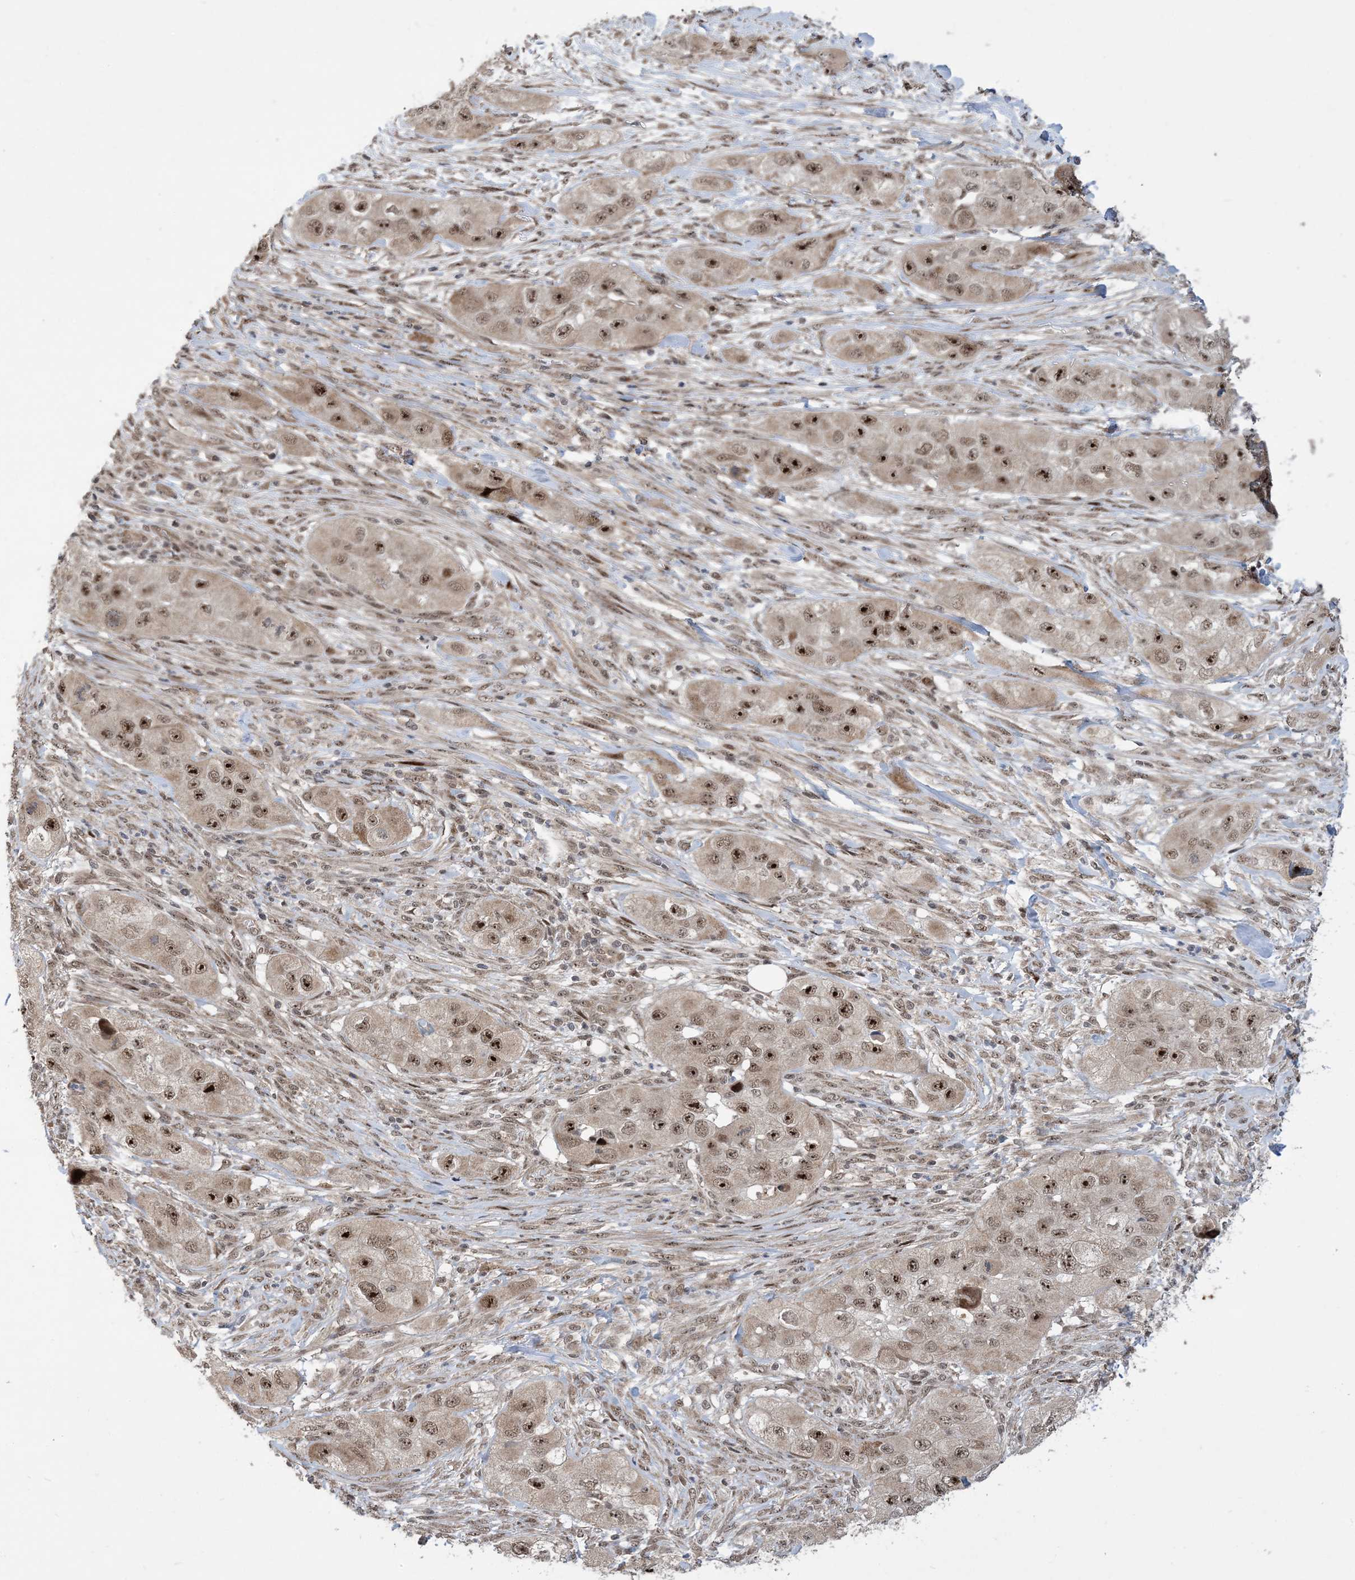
{"staining": {"intensity": "strong", "quantity": ">75%", "location": "nuclear"}, "tissue": "skin cancer", "cell_type": "Tumor cells", "image_type": "cancer", "snomed": [{"axis": "morphology", "description": "Squamous cell carcinoma, NOS"}, {"axis": "topography", "description": "Skin"}, {"axis": "topography", "description": "Subcutis"}], "caption": "DAB (3,3'-diaminobenzidine) immunohistochemical staining of skin cancer (squamous cell carcinoma) displays strong nuclear protein positivity in about >75% of tumor cells.", "gene": "FAM9B", "patient": {"sex": "male", "age": 73}}